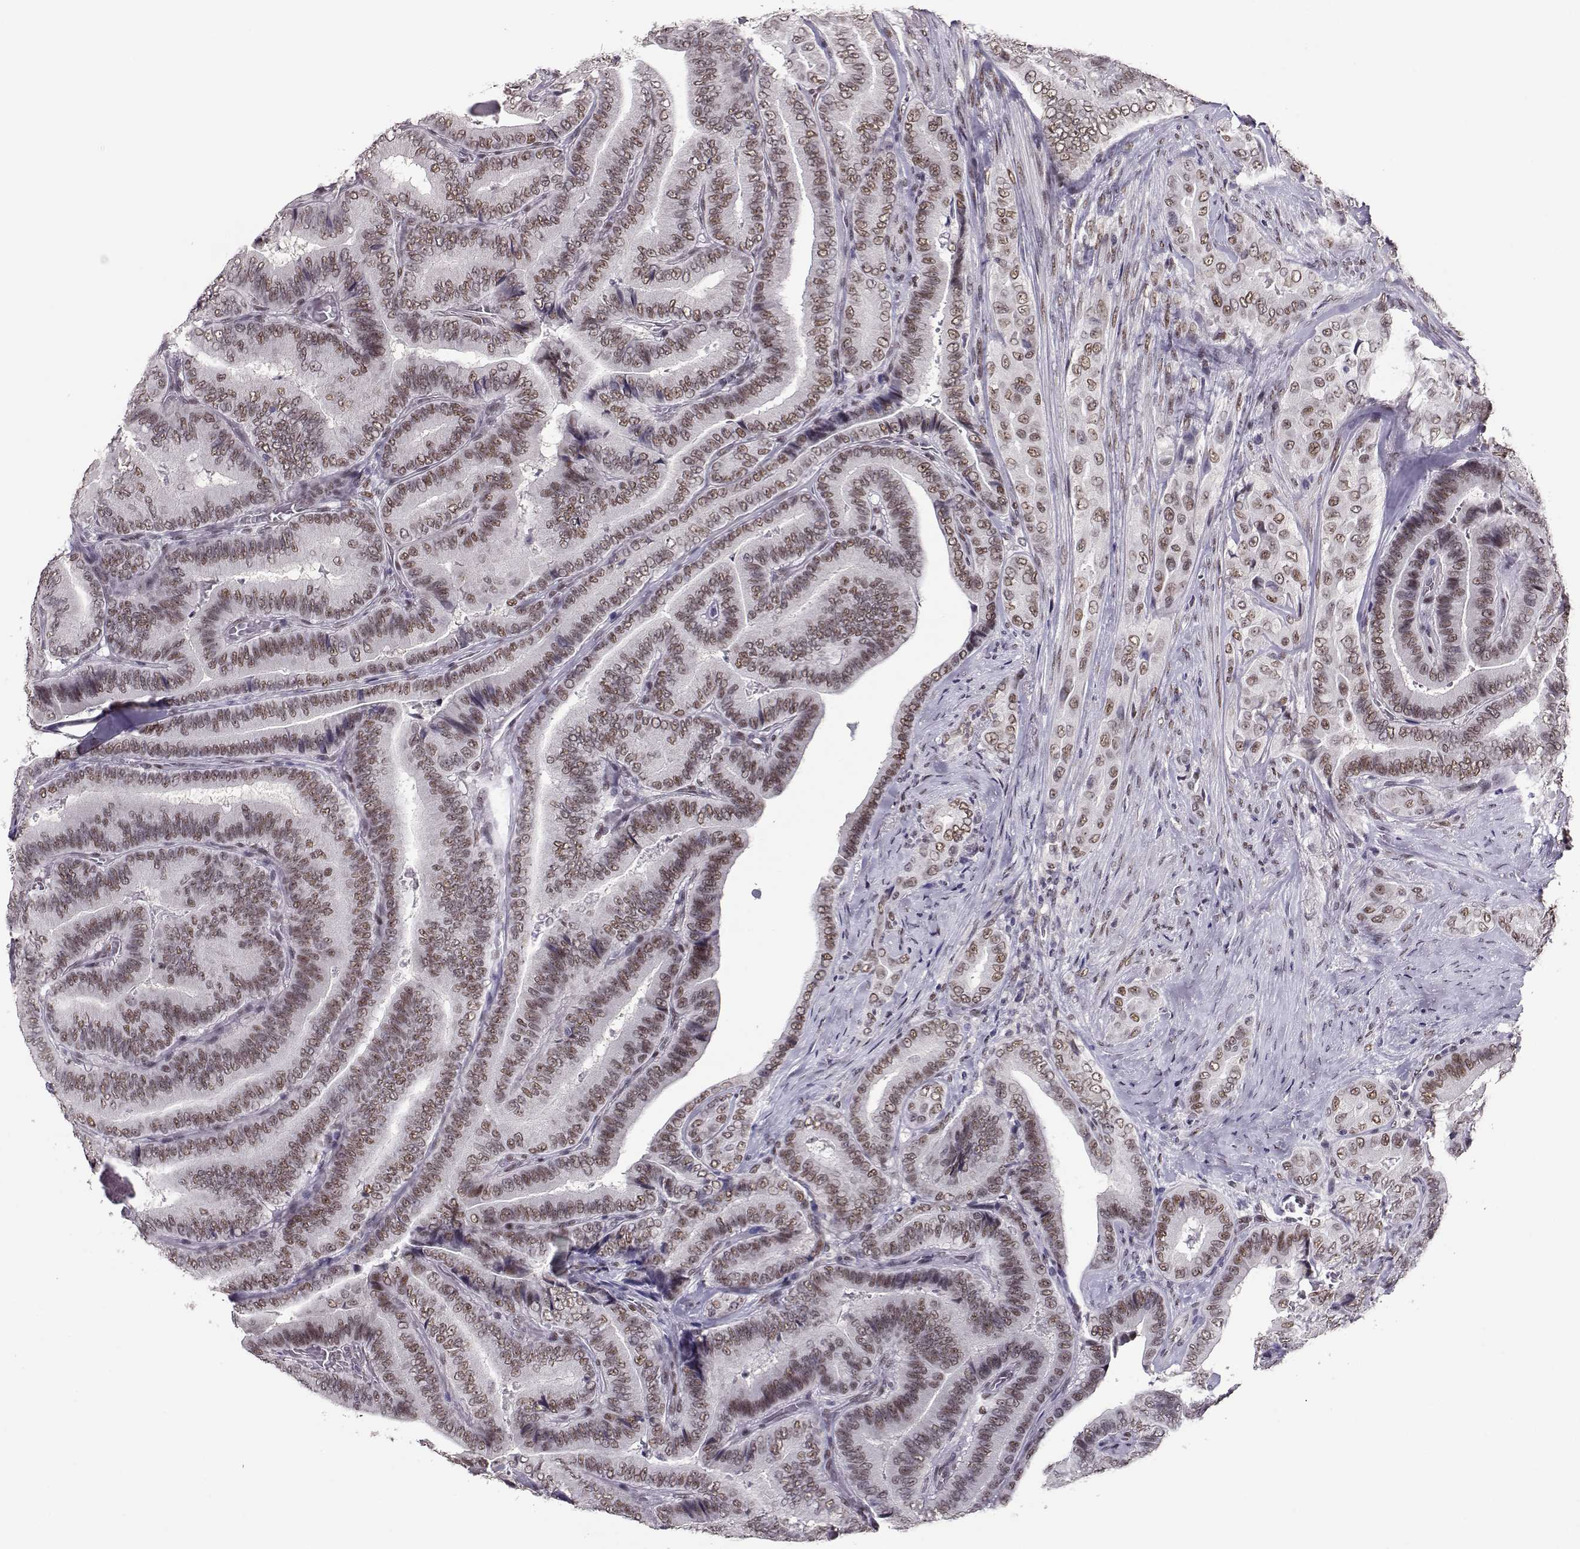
{"staining": {"intensity": "weak", "quantity": ">75%", "location": "nuclear"}, "tissue": "thyroid cancer", "cell_type": "Tumor cells", "image_type": "cancer", "snomed": [{"axis": "morphology", "description": "Papillary adenocarcinoma, NOS"}, {"axis": "topography", "description": "Thyroid gland"}], "caption": "Human thyroid cancer (papillary adenocarcinoma) stained with a protein marker reveals weak staining in tumor cells.", "gene": "POLI", "patient": {"sex": "male", "age": 61}}